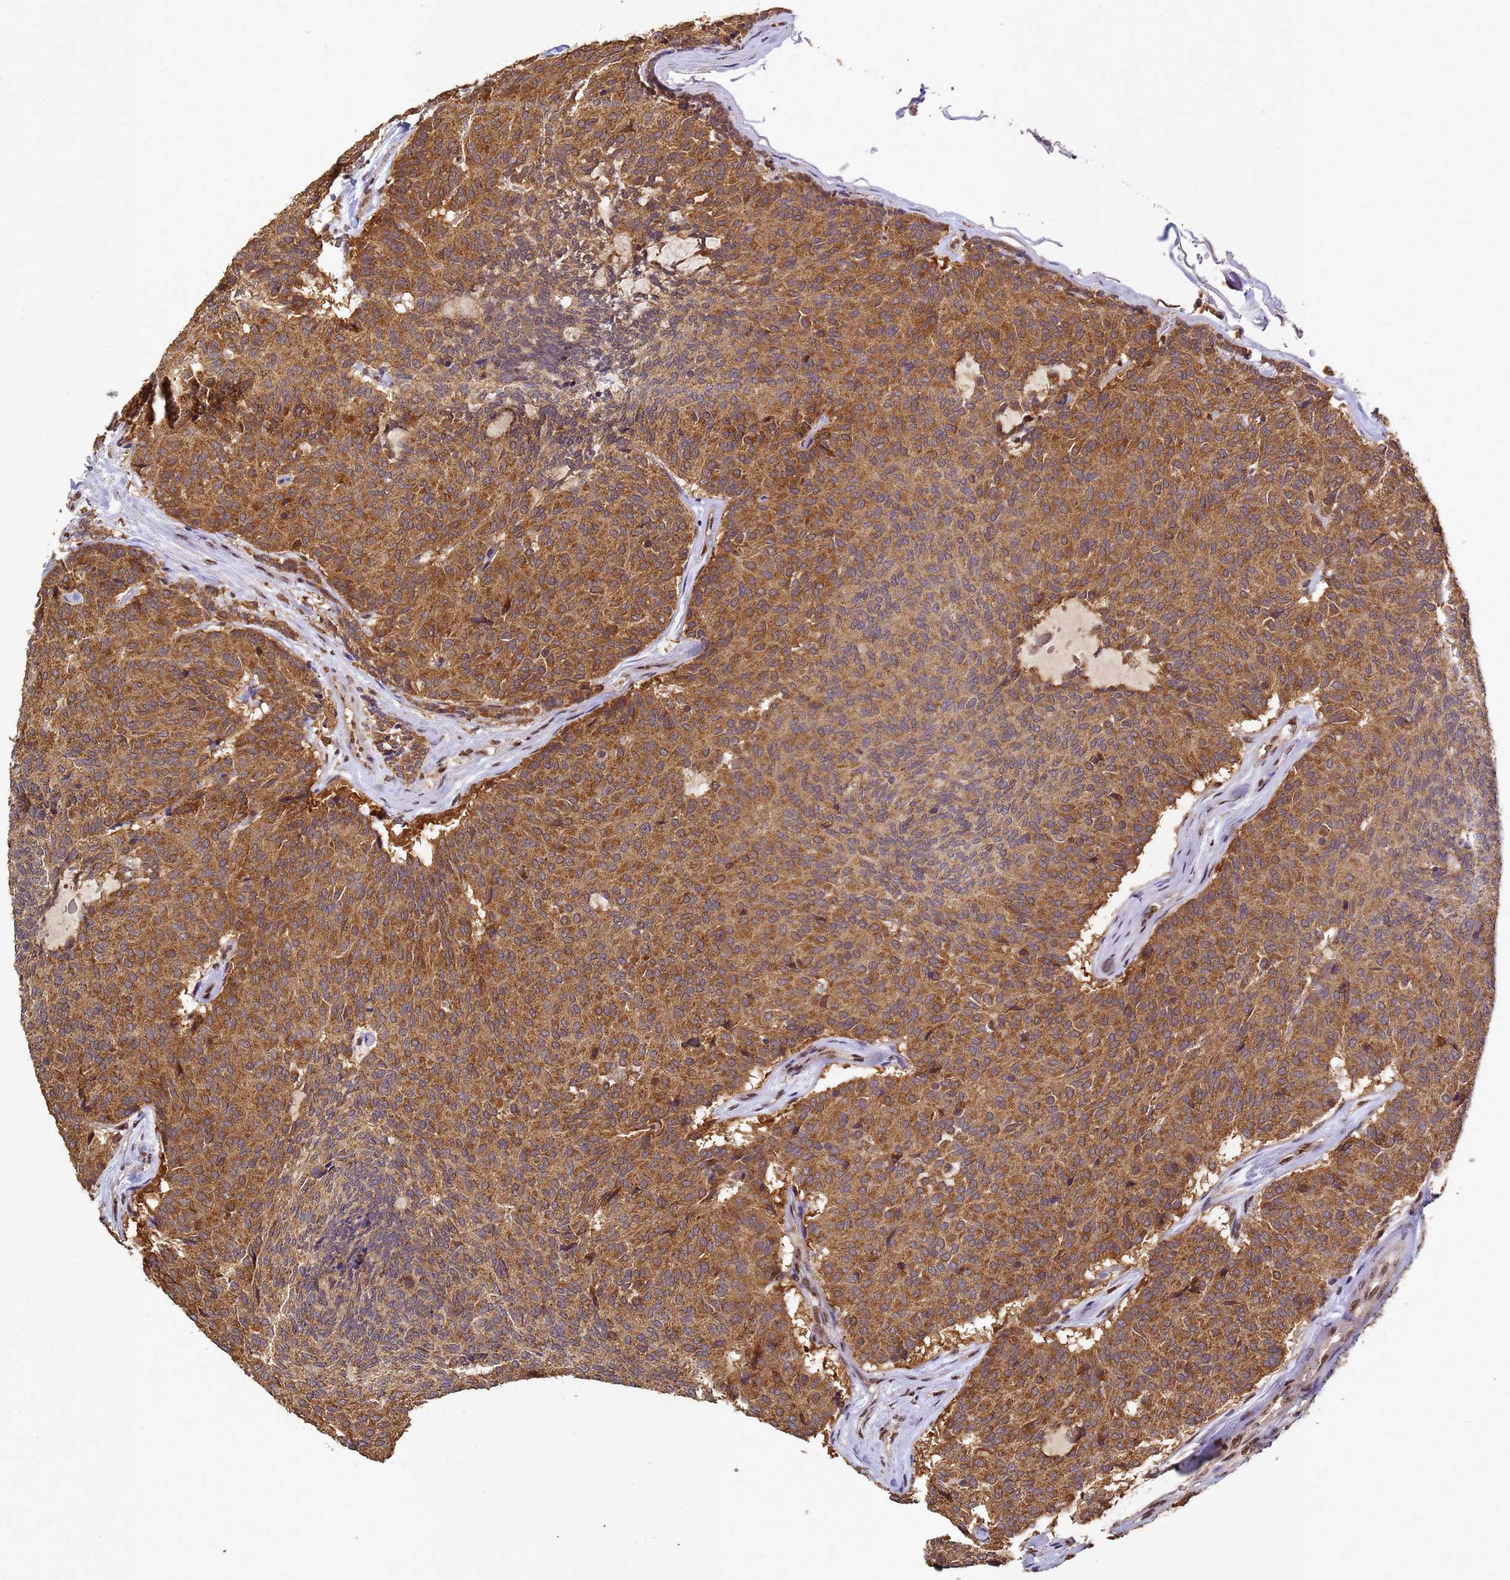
{"staining": {"intensity": "moderate", "quantity": ">75%", "location": "cytoplasmic/membranous"}, "tissue": "carcinoid", "cell_type": "Tumor cells", "image_type": "cancer", "snomed": [{"axis": "morphology", "description": "Carcinoid, malignant, NOS"}, {"axis": "topography", "description": "Pancreas"}], "caption": "A medium amount of moderate cytoplasmic/membranous positivity is identified in approximately >75% of tumor cells in carcinoid (malignant) tissue.", "gene": "SECISBP2", "patient": {"sex": "female", "age": 54}}